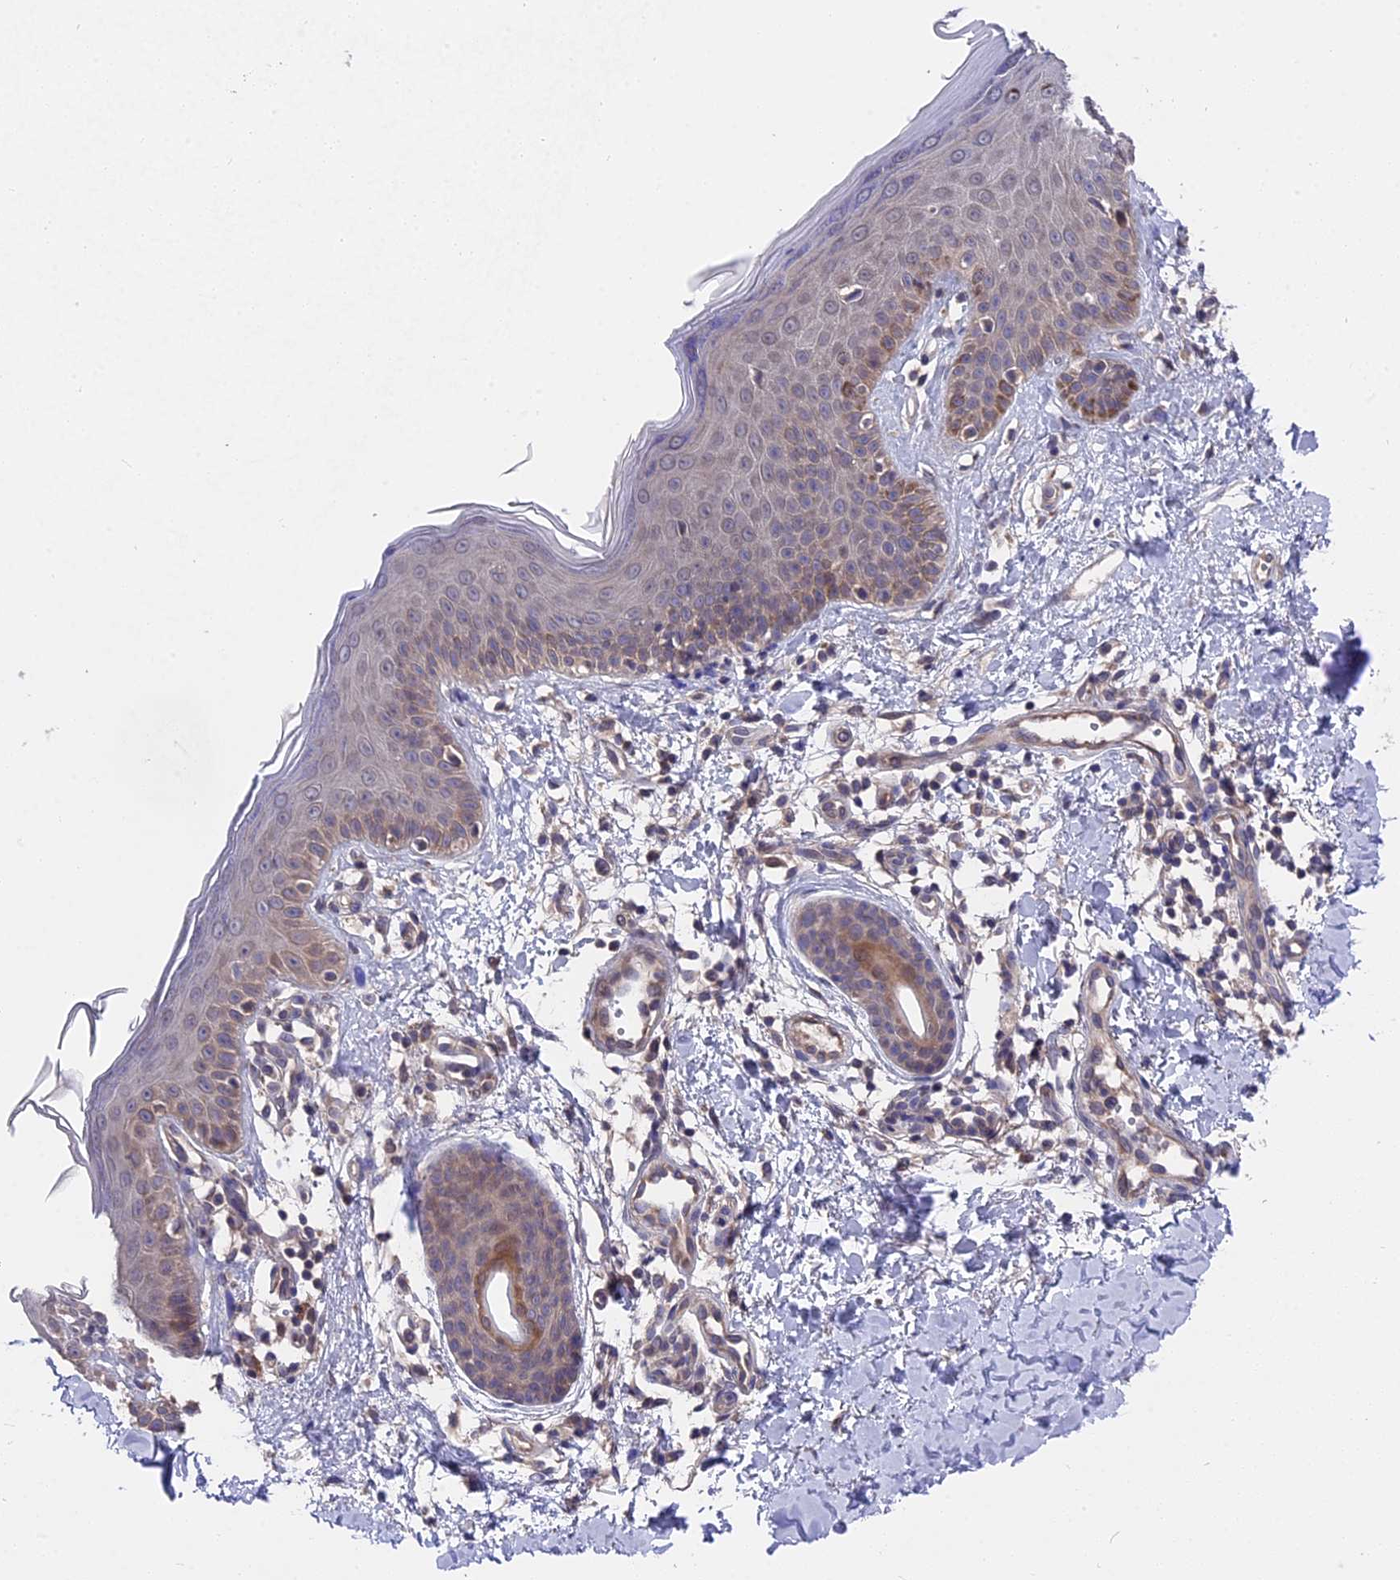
{"staining": {"intensity": "moderate", "quantity": ">75%", "location": "cytoplasmic/membranous"}, "tissue": "skin", "cell_type": "Fibroblasts", "image_type": "normal", "snomed": [{"axis": "morphology", "description": "Normal tissue, NOS"}, {"axis": "topography", "description": "Skin"}], "caption": "DAB immunohistochemical staining of unremarkable human skin exhibits moderate cytoplasmic/membranous protein expression in approximately >75% of fibroblasts.", "gene": "ZCCHC2", "patient": {"sex": "male", "age": 52}}